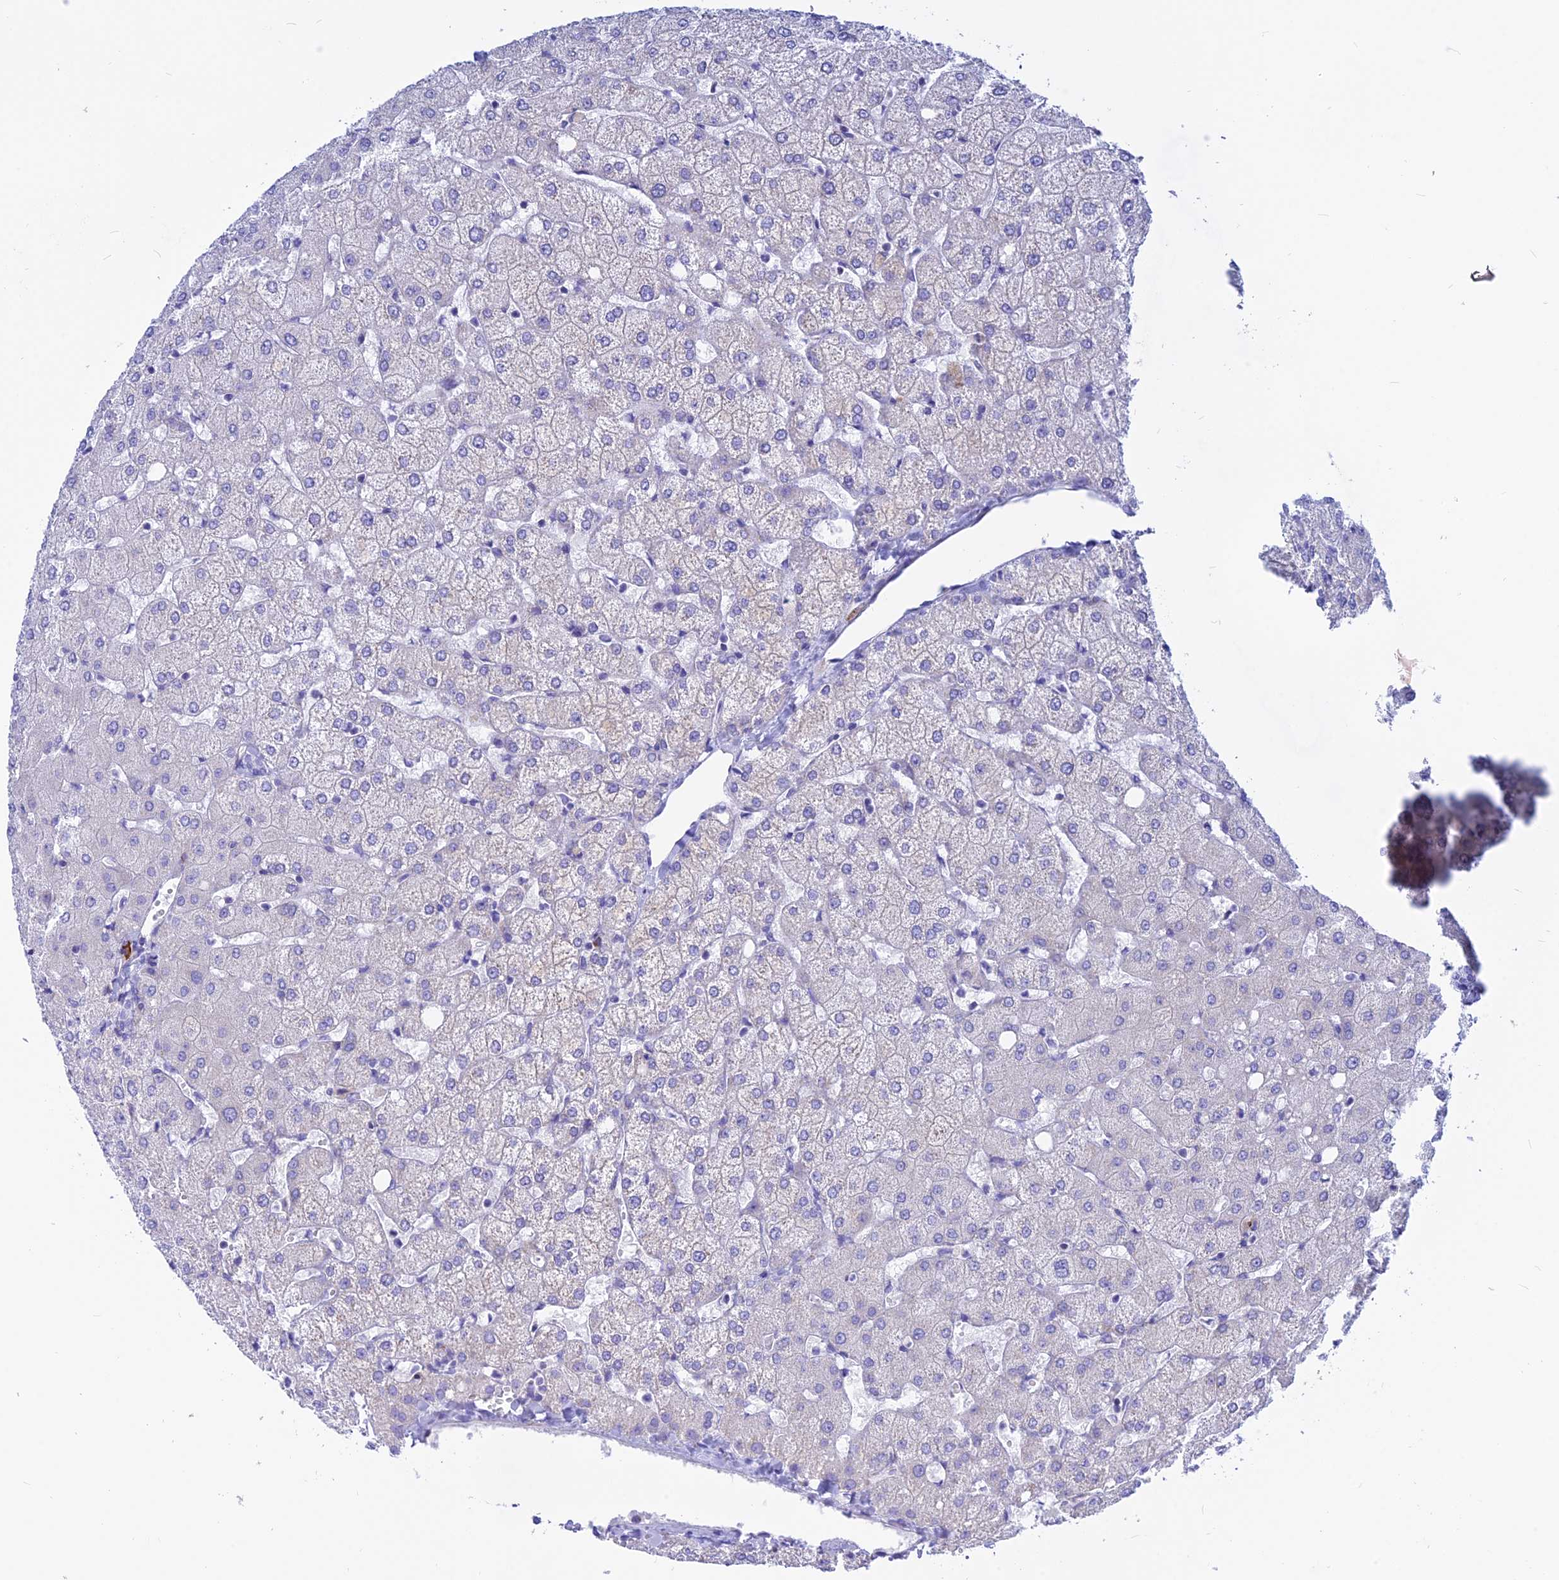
{"staining": {"intensity": "negative", "quantity": "none", "location": "none"}, "tissue": "liver", "cell_type": "Cholangiocytes", "image_type": "normal", "snomed": [{"axis": "morphology", "description": "Normal tissue, NOS"}, {"axis": "topography", "description": "Liver"}], "caption": "The photomicrograph displays no staining of cholangiocytes in normal liver.", "gene": "CNOT6", "patient": {"sex": "female", "age": 54}}